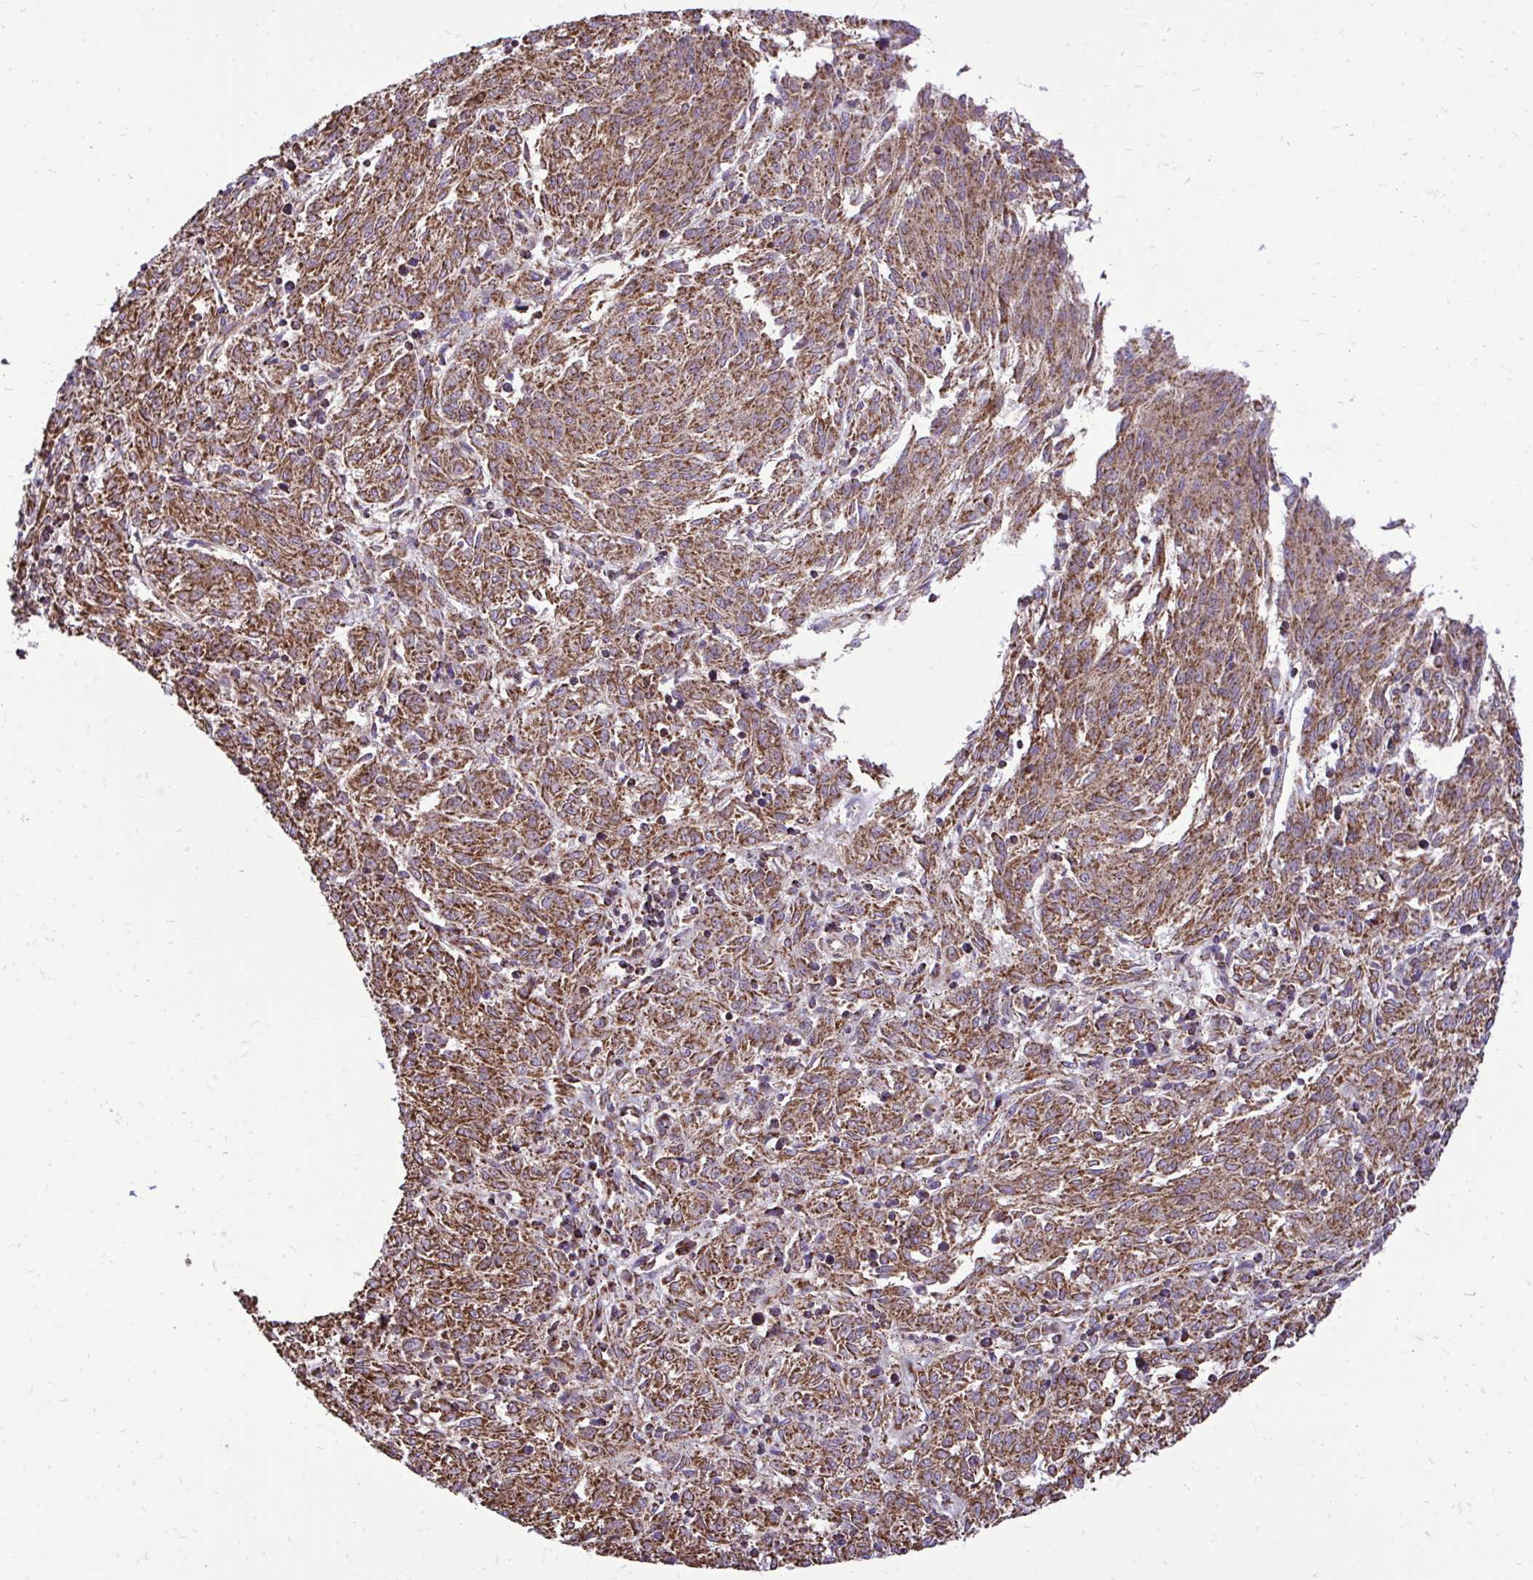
{"staining": {"intensity": "moderate", "quantity": ">75%", "location": "cytoplasmic/membranous"}, "tissue": "melanoma", "cell_type": "Tumor cells", "image_type": "cancer", "snomed": [{"axis": "morphology", "description": "Malignant melanoma, NOS"}, {"axis": "topography", "description": "Skin"}], "caption": "Protein staining shows moderate cytoplasmic/membranous staining in approximately >75% of tumor cells in melanoma.", "gene": "UBE2C", "patient": {"sex": "female", "age": 72}}